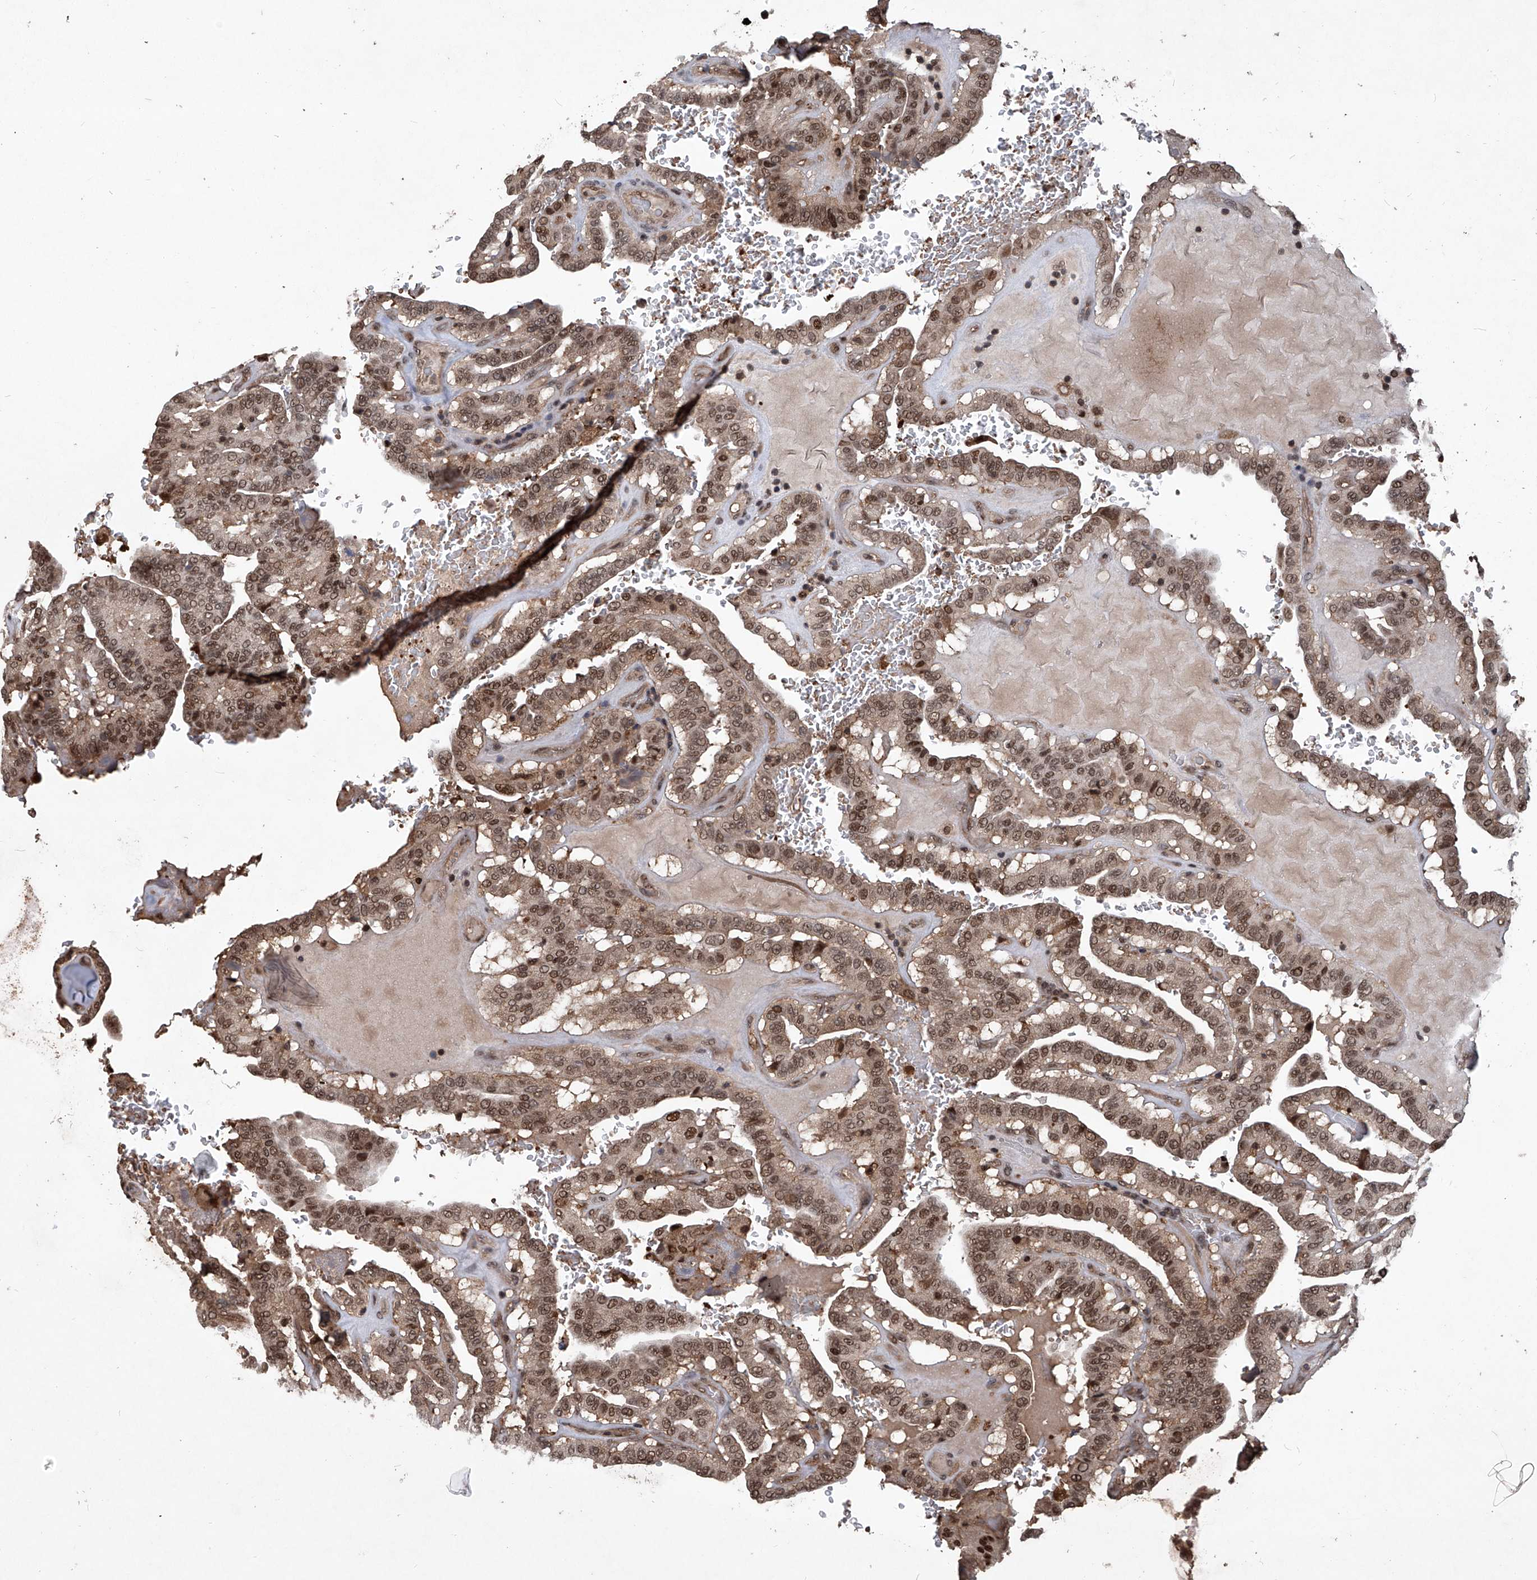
{"staining": {"intensity": "moderate", "quantity": ">75%", "location": "cytoplasmic/membranous,nuclear"}, "tissue": "thyroid cancer", "cell_type": "Tumor cells", "image_type": "cancer", "snomed": [{"axis": "morphology", "description": "Papillary adenocarcinoma, NOS"}, {"axis": "topography", "description": "Thyroid gland"}], "caption": "The photomicrograph displays a brown stain indicating the presence of a protein in the cytoplasmic/membranous and nuclear of tumor cells in thyroid cancer (papillary adenocarcinoma).", "gene": "PSMB1", "patient": {"sex": "male", "age": 77}}